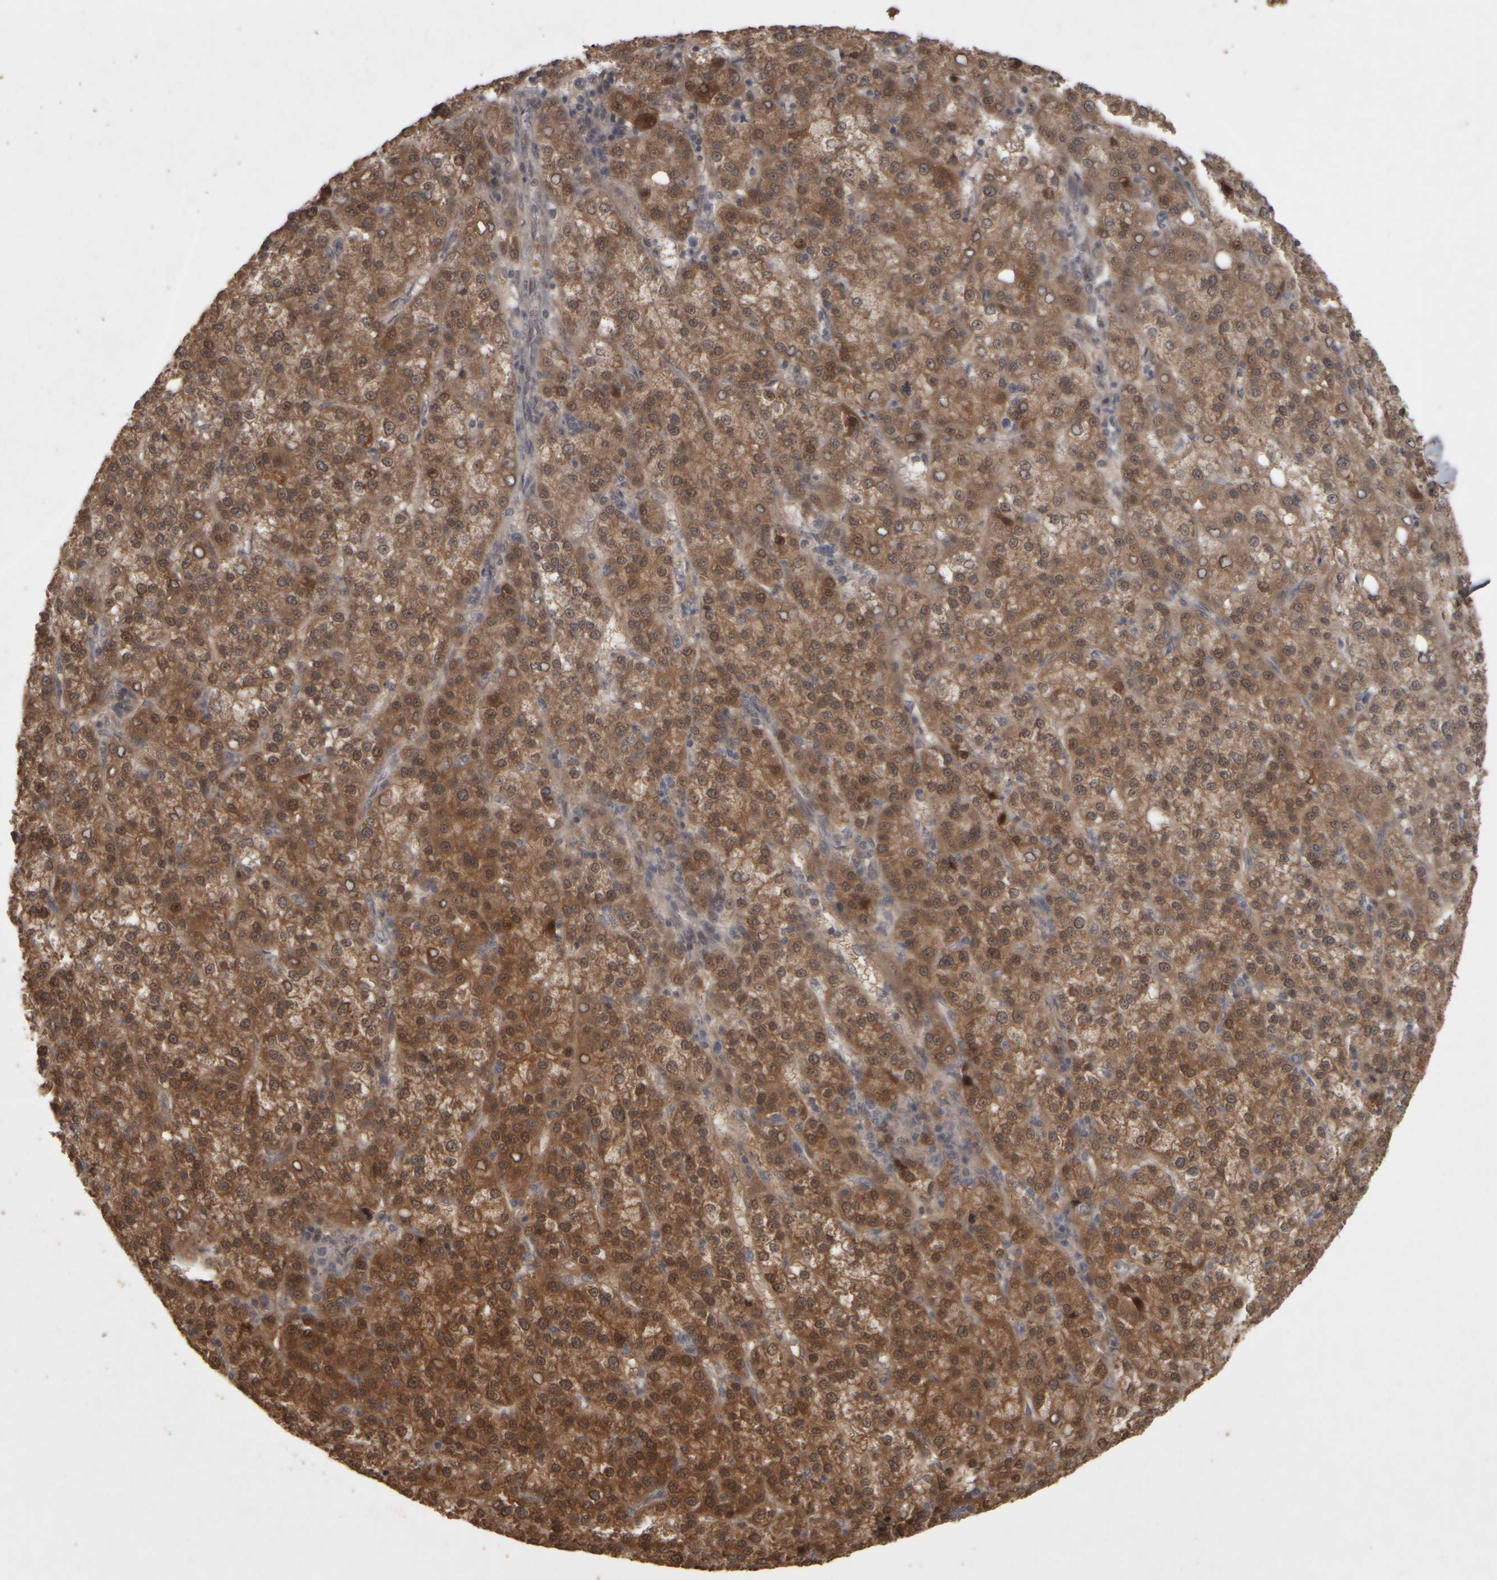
{"staining": {"intensity": "strong", "quantity": ">75%", "location": "cytoplasmic/membranous"}, "tissue": "liver cancer", "cell_type": "Tumor cells", "image_type": "cancer", "snomed": [{"axis": "morphology", "description": "Carcinoma, Hepatocellular, NOS"}, {"axis": "topography", "description": "Liver"}], "caption": "Protein staining of liver hepatocellular carcinoma tissue reveals strong cytoplasmic/membranous positivity in approximately >75% of tumor cells.", "gene": "ACO1", "patient": {"sex": "female", "age": 58}}